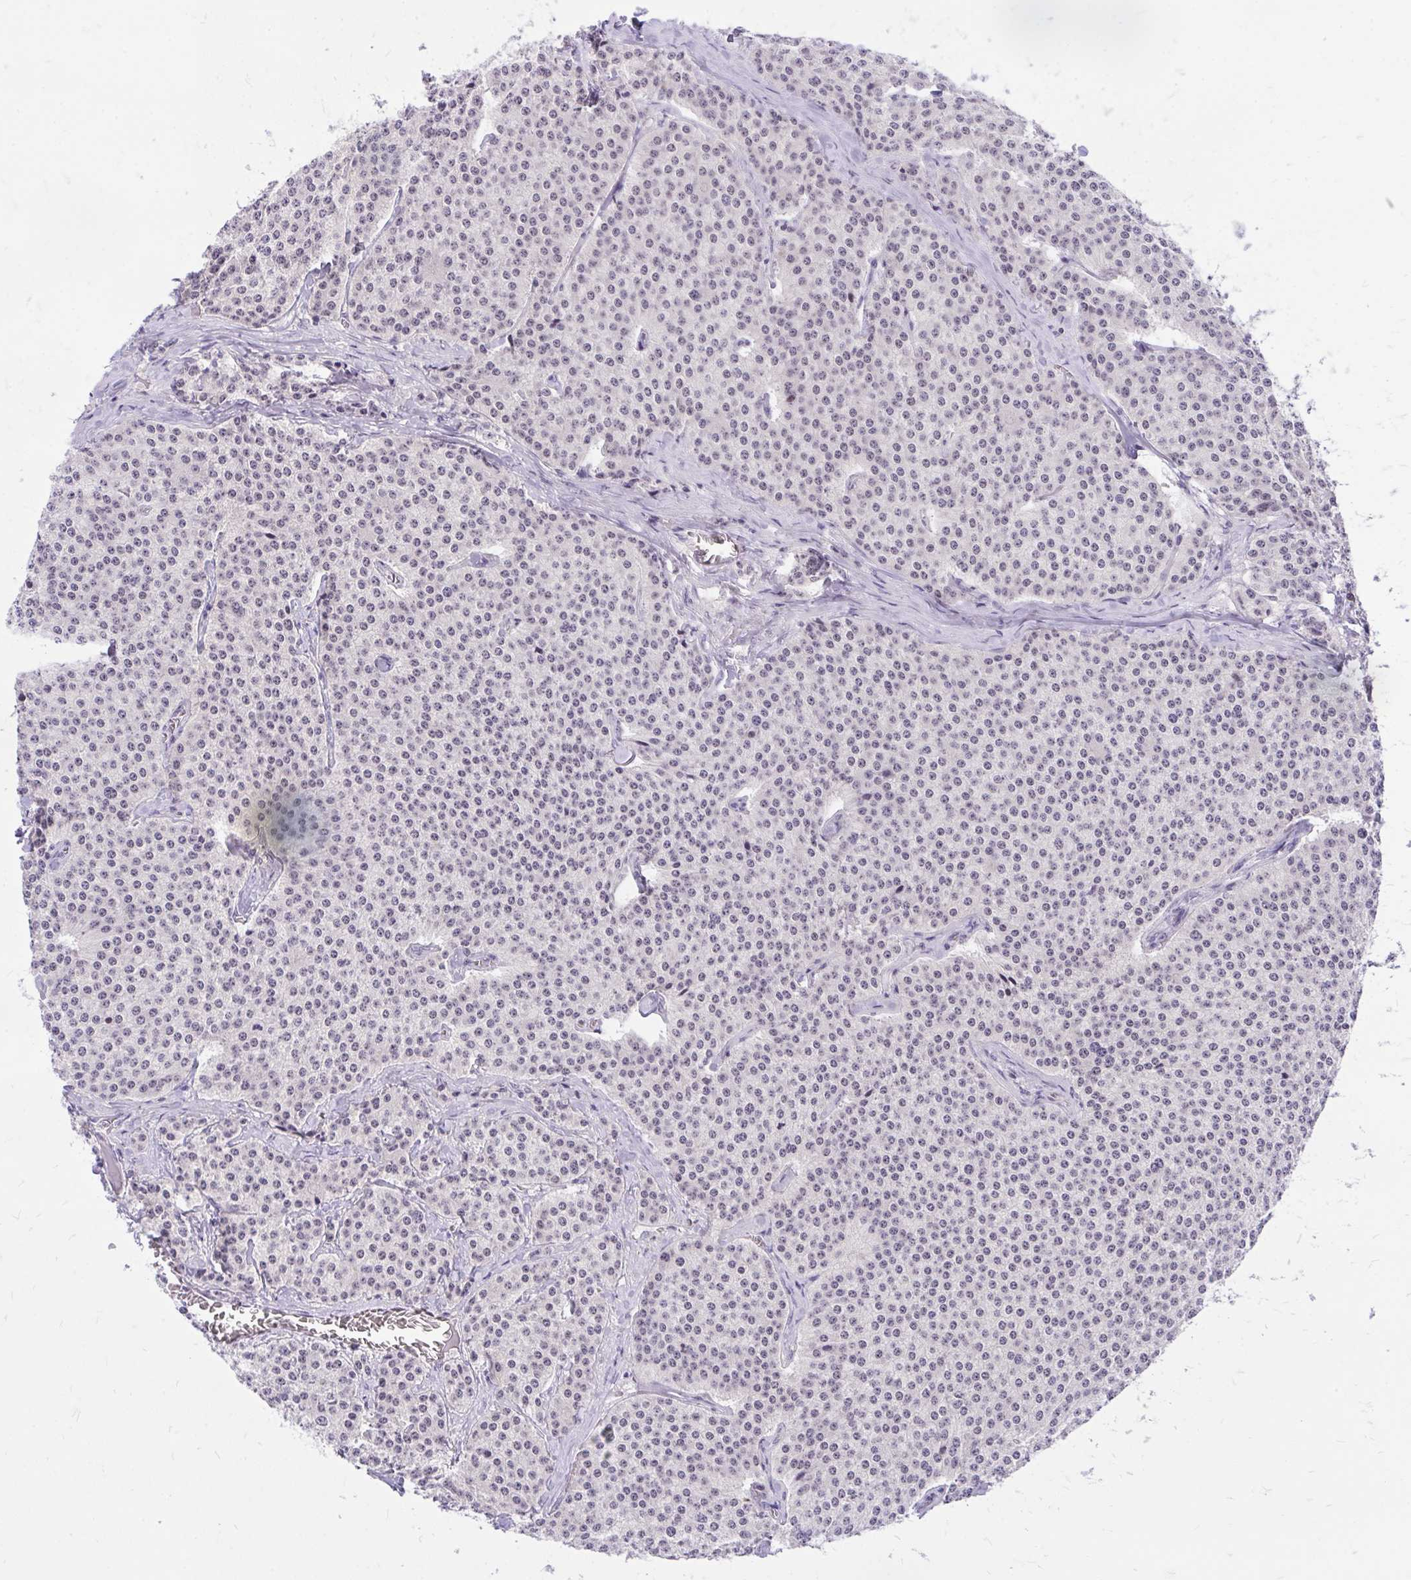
{"staining": {"intensity": "weak", "quantity": ">75%", "location": "nuclear"}, "tissue": "carcinoid", "cell_type": "Tumor cells", "image_type": "cancer", "snomed": [{"axis": "morphology", "description": "Carcinoid, malignant, NOS"}, {"axis": "topography", "description": "Small intestine"}], "caption": "About >75% of tumor cells in human carcinoid (malignant) show weak nuclear protein positivity as visualized by brown immunohistochemical staining.", "gene": "CXCL8", "patient": {"sex": "female", "age": 64}}